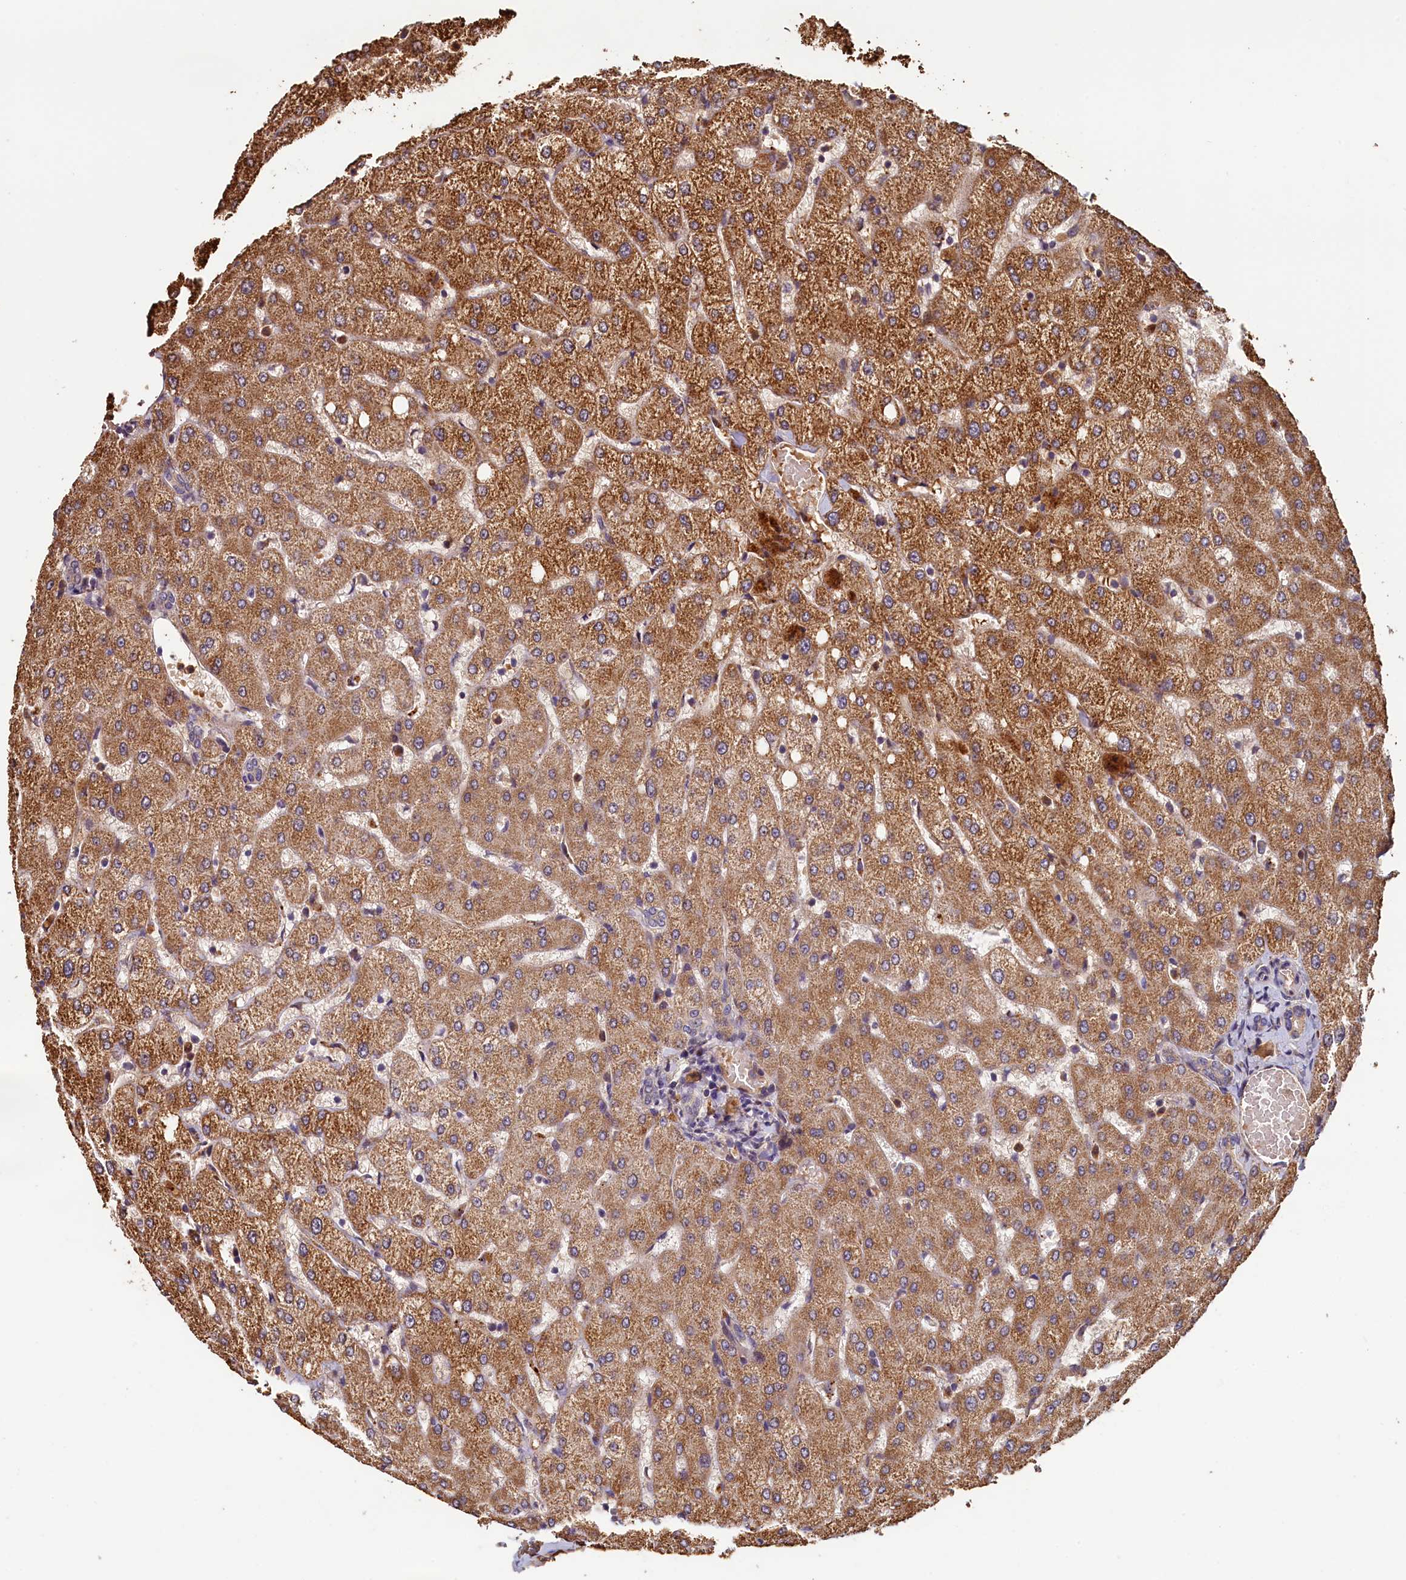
{"staining": {"intensity": "negative", "quantity": "none", "location": "none"}, "tissue": "liver", "cell_type": "Cholangiocytes", "image_type": "normal", "snomed": [{"axis": "morphology", "description": "Normal tissue, NOS"}, {"axis": "topography", "description": "Liver"}], "caption": "The photomicrograph shows no significant expression in cholangiocytes of liver. (DAB (3,3'-diaminobenzidine) immunohistochemistry (IHC) with hematoxylin counter stain).", "gene": "ACSBG1", "patient": {"sex": "female", "age": 54}}